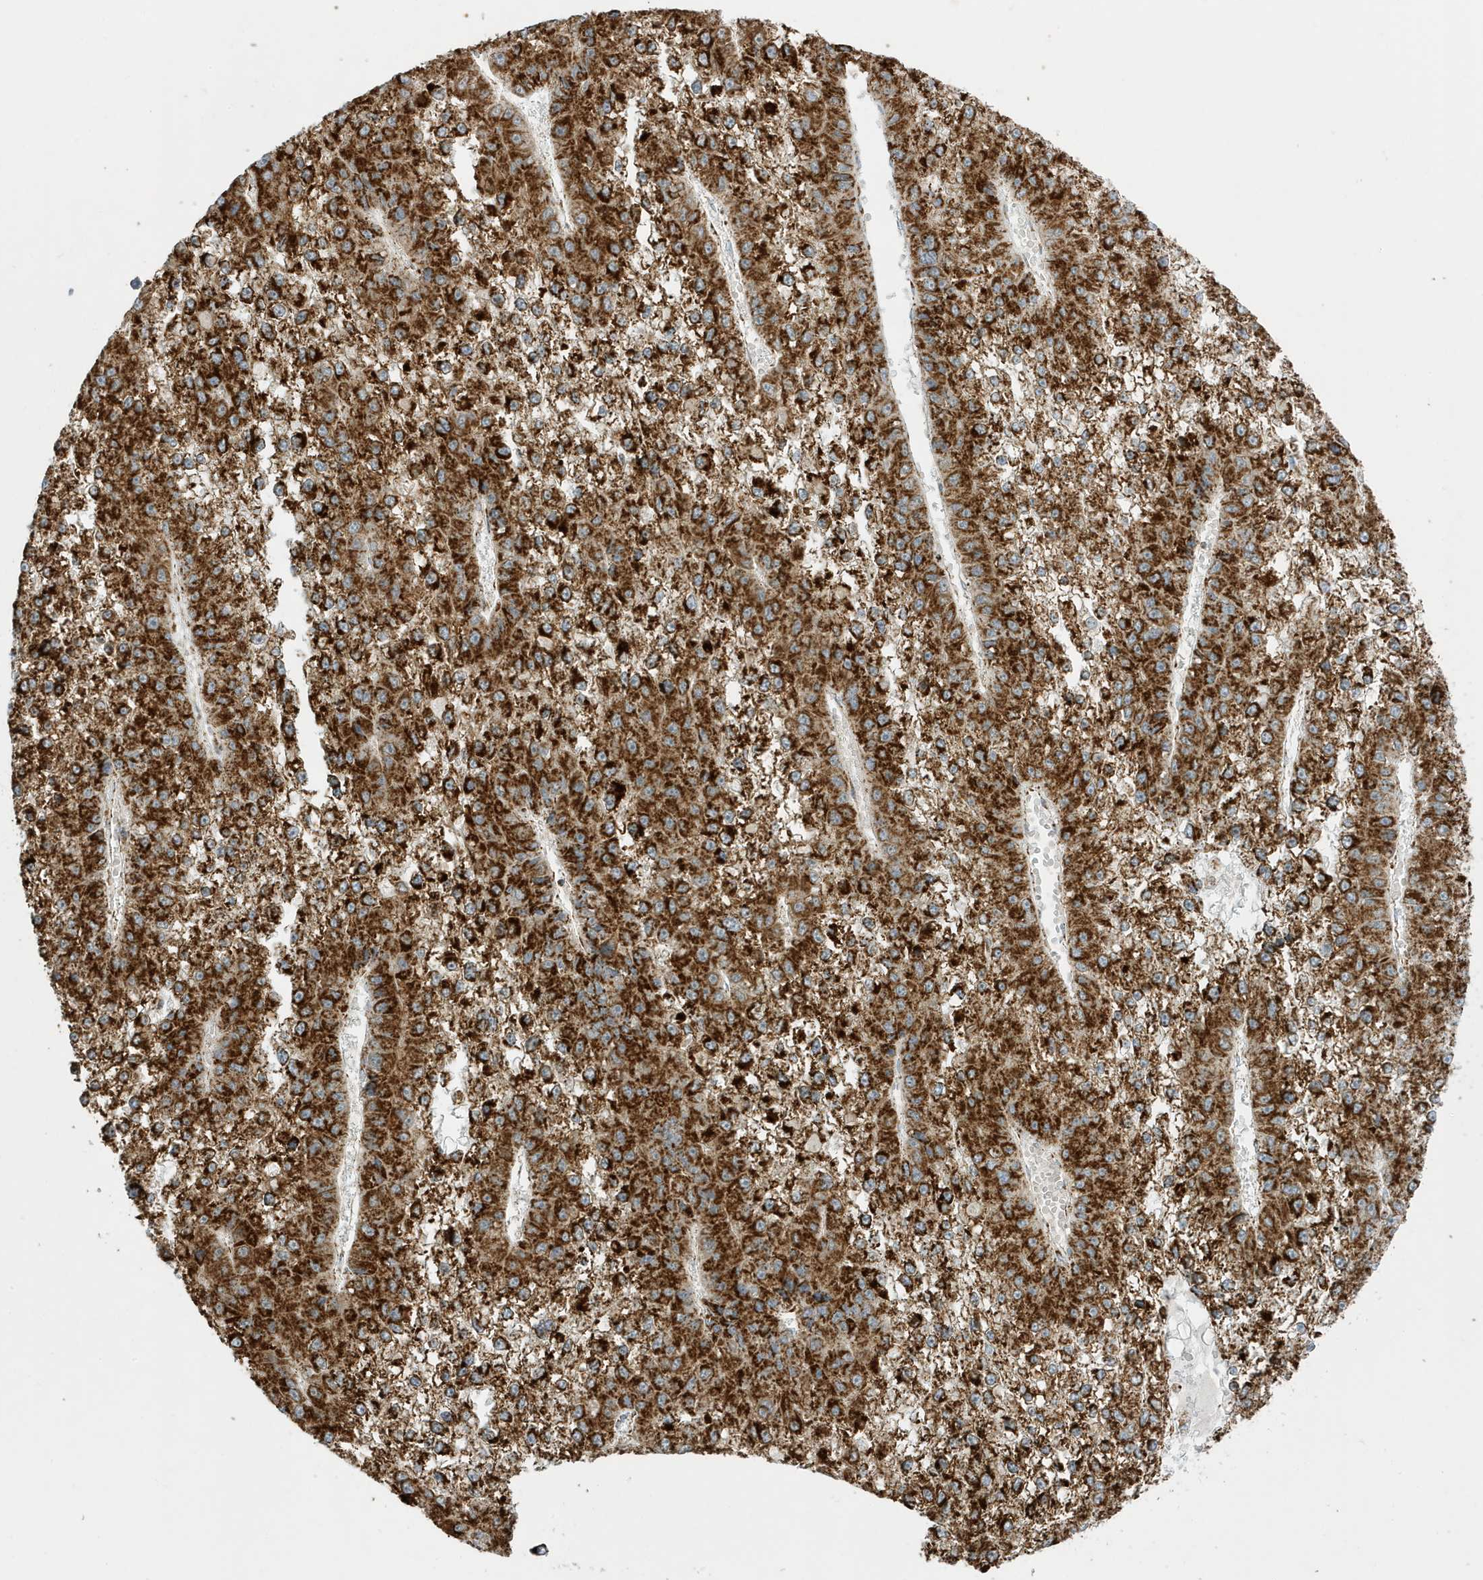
{"staining": {"intensity": "strong", "quantity": ">75%", "location": "cytoplasmic/membranous"}, "tissue": "liver cancer", "cell_type": "Tumor cells", "image_type": "cancer", "snomed": [{"axis": "morphology", "description": "Carcinoma, Hepatocellular, NOS"}, {"axis": "topography", "description": "Liver"}], "caption": "Tumor cells exhibit high levels of strong cytoplasmic/membranous positivity in about >75% of cells in liver cancer. The staining was performed using DAB, with brown indicating positive protein expression. Nuclei are stained blue with hematoxylin.", "gene": "ATP5ME", "patient": {"sex": "female", "age": 73}}